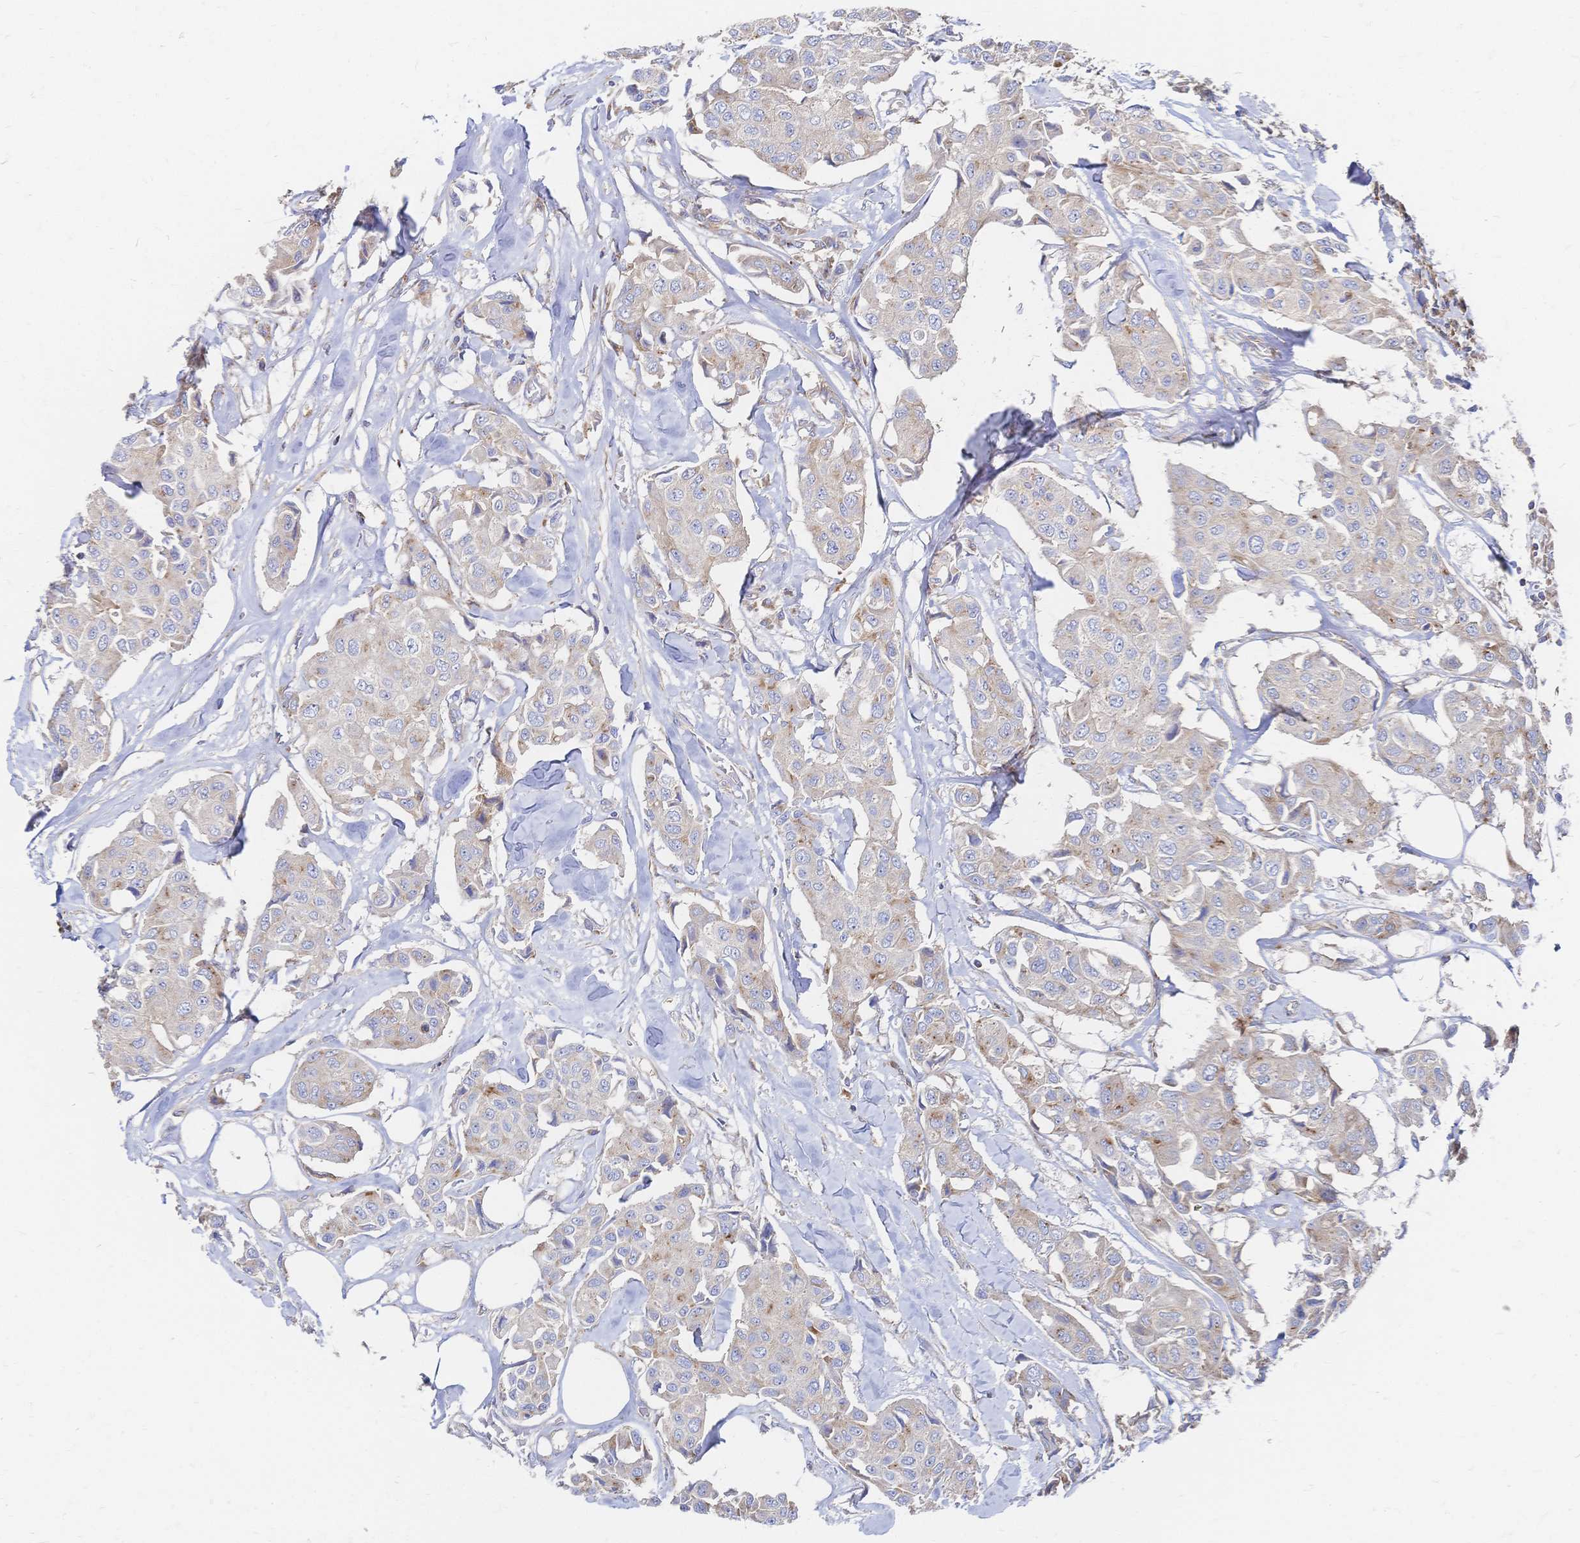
{"staining": {"intensity": "moderate", "quantity": "25%-75%", "location": "cytoplasmic/membranous"}, "tissue": "breast cancer", "cell_type": "Tumor cells", "image_type": "cancer", "snomed": [{"axis": "morphology", "description": "Duct carcinoma"}, {"axis": "topography", "description": "Breast"}, {"axis": "topography", "description": "Lymph node"}], "caption": "Protein expression by IHC shows moderate cytoplasmic/membranous positivity in approximately 25%-75% of tumor cells in breast infiltrating ductal carcinoma. (brown staining indicates protein expression, while blue staining denotes nuclei).", "gene": "SORBS1", "patient": {"sex": "female", "age": 80}}